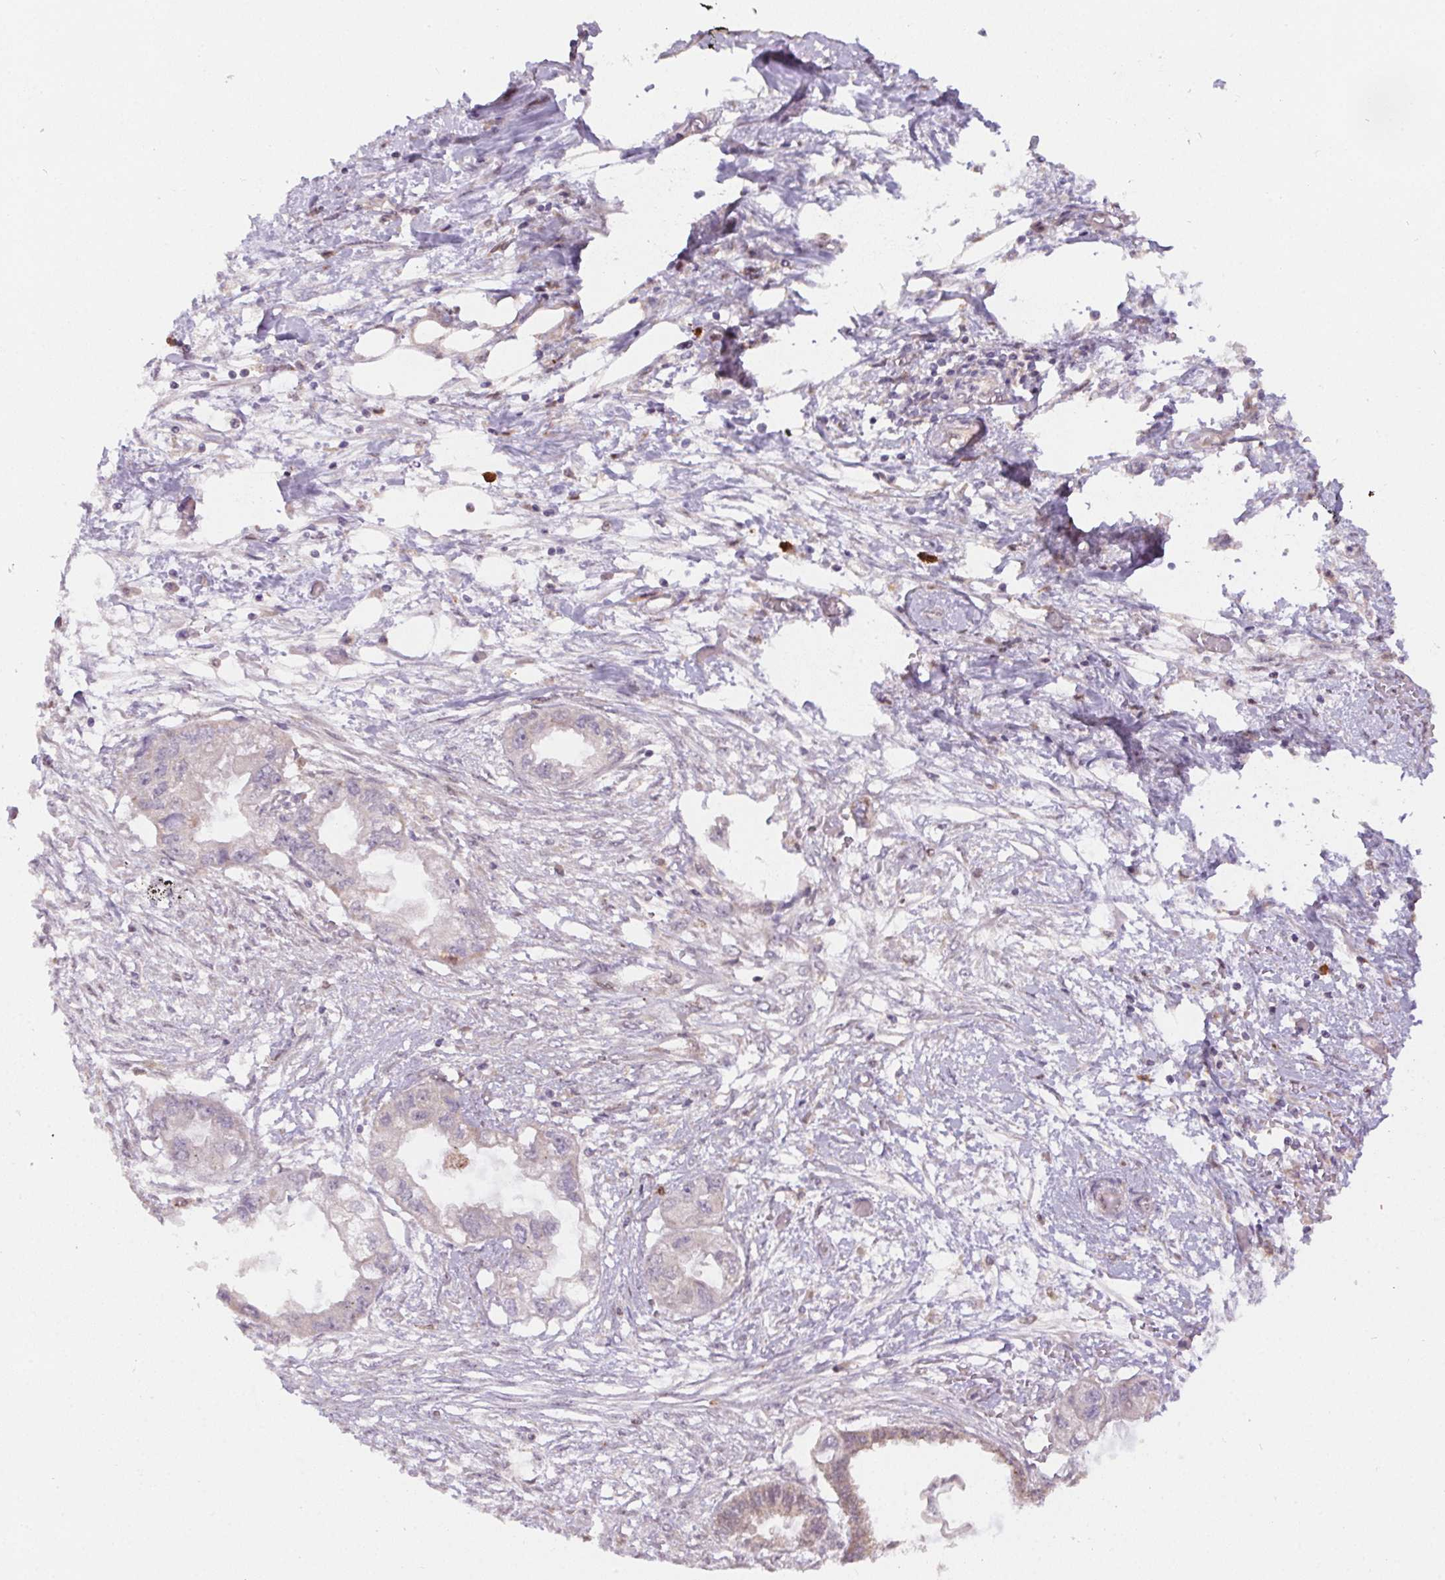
{"staining": {"intensity": "negative", "quantity": "none", "location": "none"}, "tissue": "endometrial cancer", "cell_type": "Tumor cells", "image_type": "cancer", "snomed": [{"axis": "morphology", "description": "Adenocarcinoma, NOS"}, {"axis": "morphology", "description": "Adenocarcinoma, metastatic, NOS"}, {"axis": "topography", "description": "Adipose tissue"}, {"axis": "topography", "description": "Endometrium"}], "caption": "Immunohistochemical staining of endometrial cancer reveals no significant positivity in tumor cells.", "gene": "NUDT16", "patient": {"sex": "female", "age": 67}}